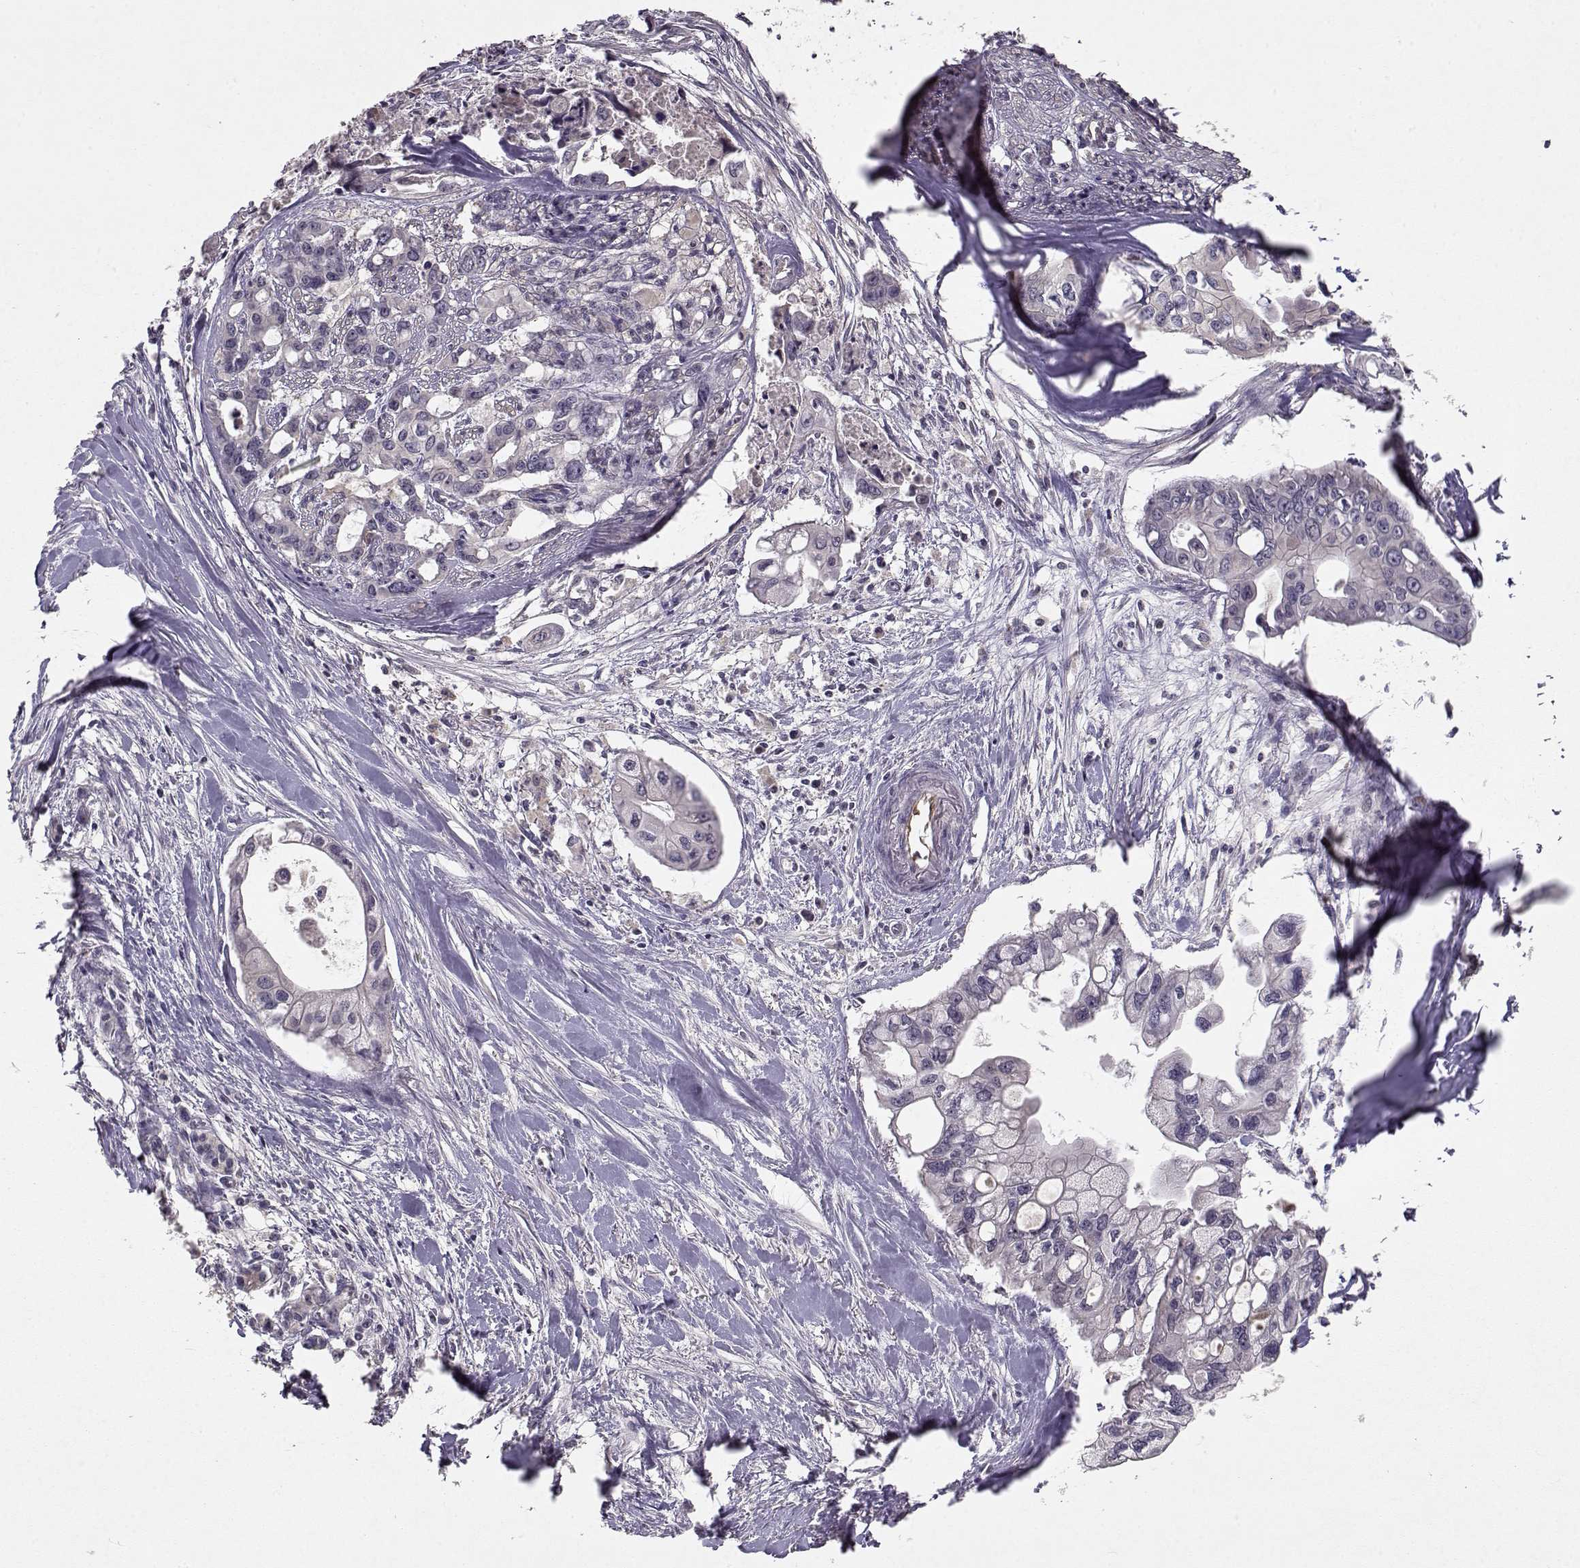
{"staining": {"intensity": "negative", "quantity": "none", "location": "none"}, "tissue": "pancreatic cancer", "cell_type": "Tumor cells", "image_type": "cancer", "snomed": [{"axis": "morphology", "description": "Adenocarcinoma, NOS"}, {"axis": "topography", "description": "Pancreas"}], "caption": "Tumor cells show no significant staining in pancreatic cancer.", "gene": "BMX", "patient": {"sex": "male", "age": 60}}